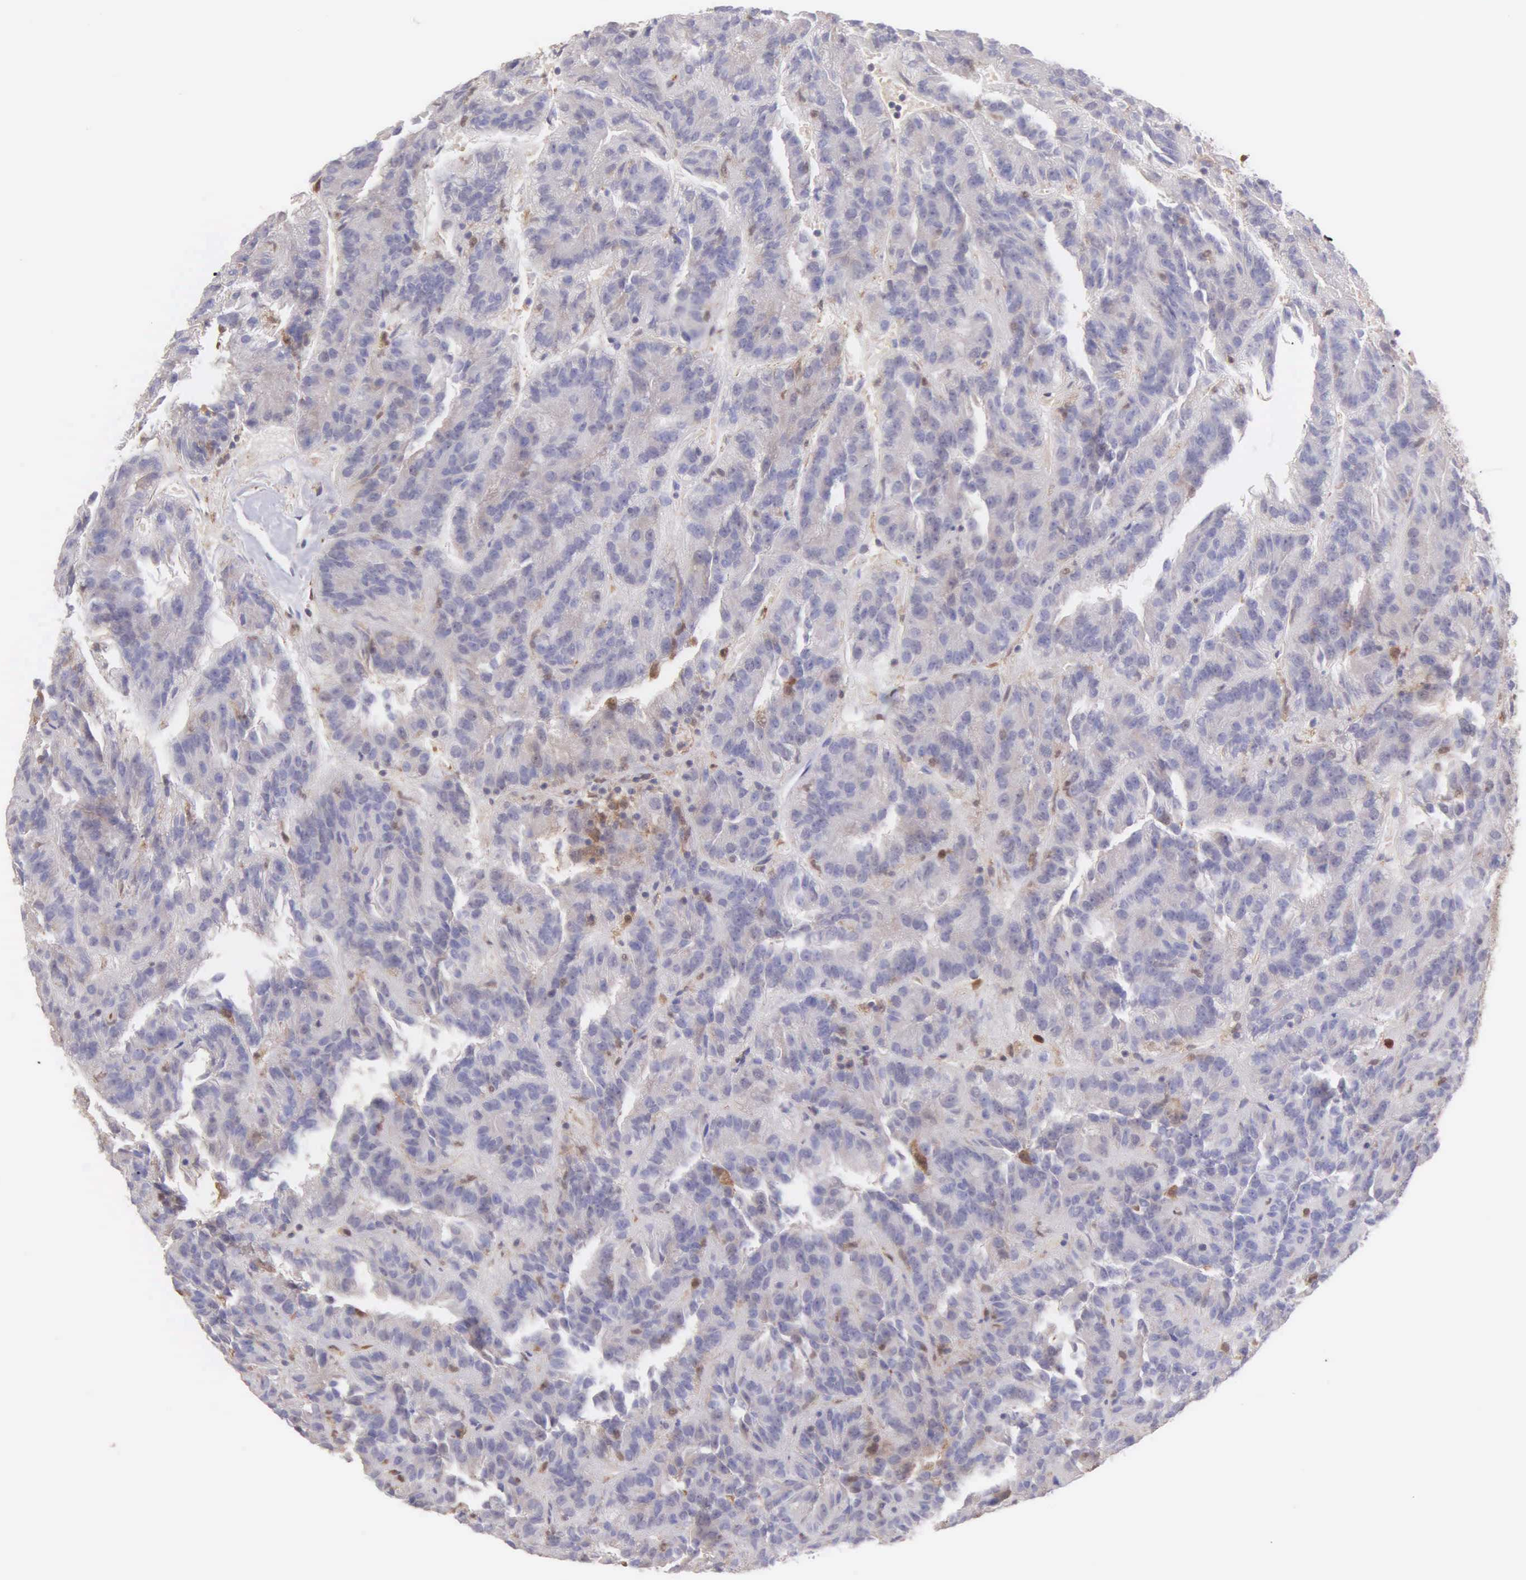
{"staining": {"intensity": "negative", "quantity": "none", "location": "none"}, "tissue": "renal cancer", "cell_type": "Tumor cells", "image_type": "cancer", "snomed": [{"axis": "morphology", "description": "Adenocarcinoma, NOS"}, {"axis": "topography", "description": "Kidney"}], "caption": "Renal adenocarcinoma was stained to show a protein in brown. There is no significant positivity in tumor cells.", "gene": "BID", "patient": {"sex": "male", "age": 46}}